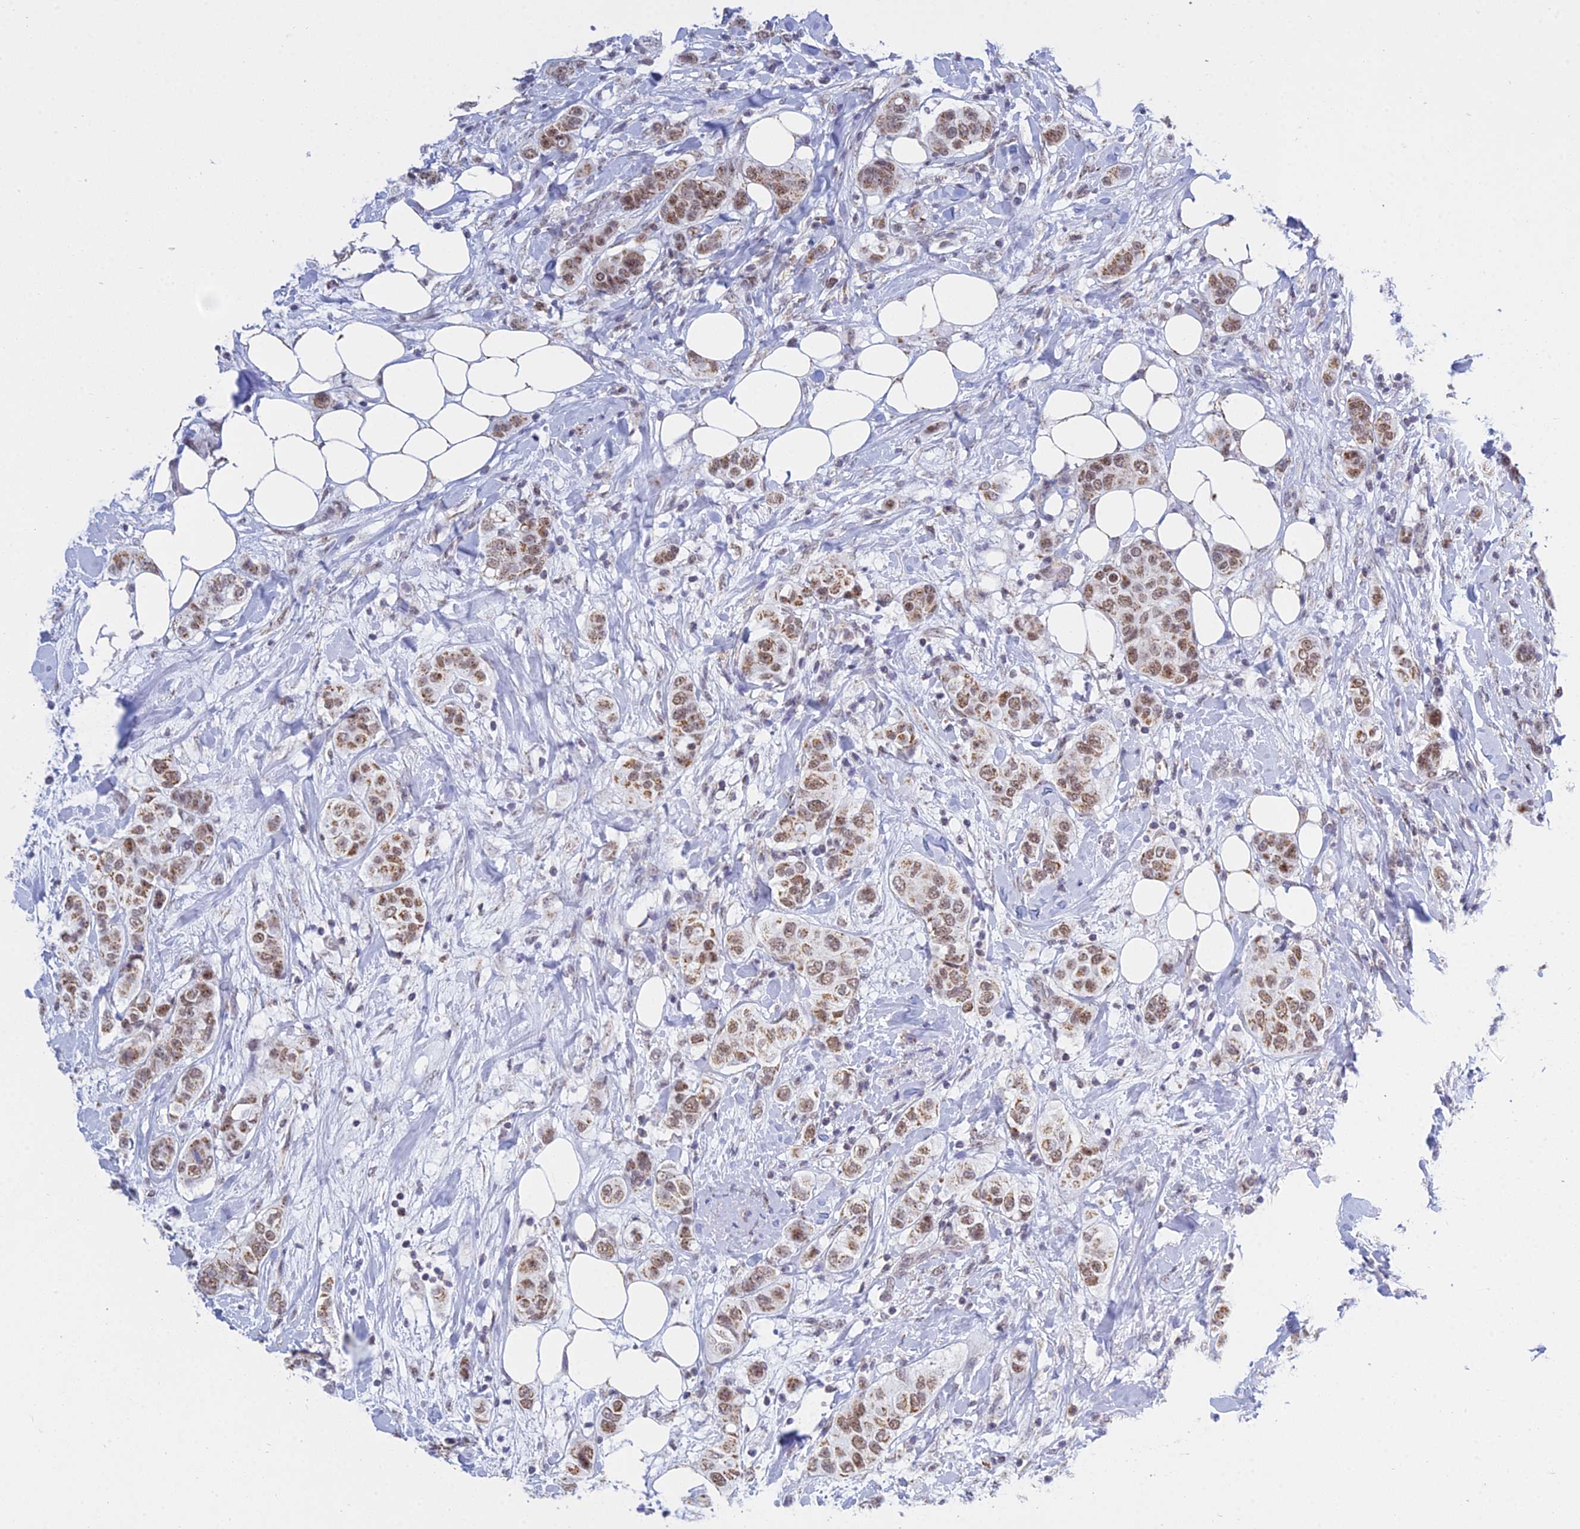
{"staining": {"intensity": "moderate", "quantity": ">75%", "location": "nuclear"}, "tissue": "breast cancer", "cell_type": "Tumor cells", "image_type": "cancer", "snomed": [{"axis": "morphology", "description": "Lobular carcinoma"}, {"axis": "topography", "description": "Breast"}], "caption": "Immunohistochemistry (IHC) of human breast cancer (lobular carcinoma) displays medium levels of moderate nuclear positivity in about >75% of tumor cells.", "gene": "KLF14", "patient": {"sex": "female", "age": 51}}